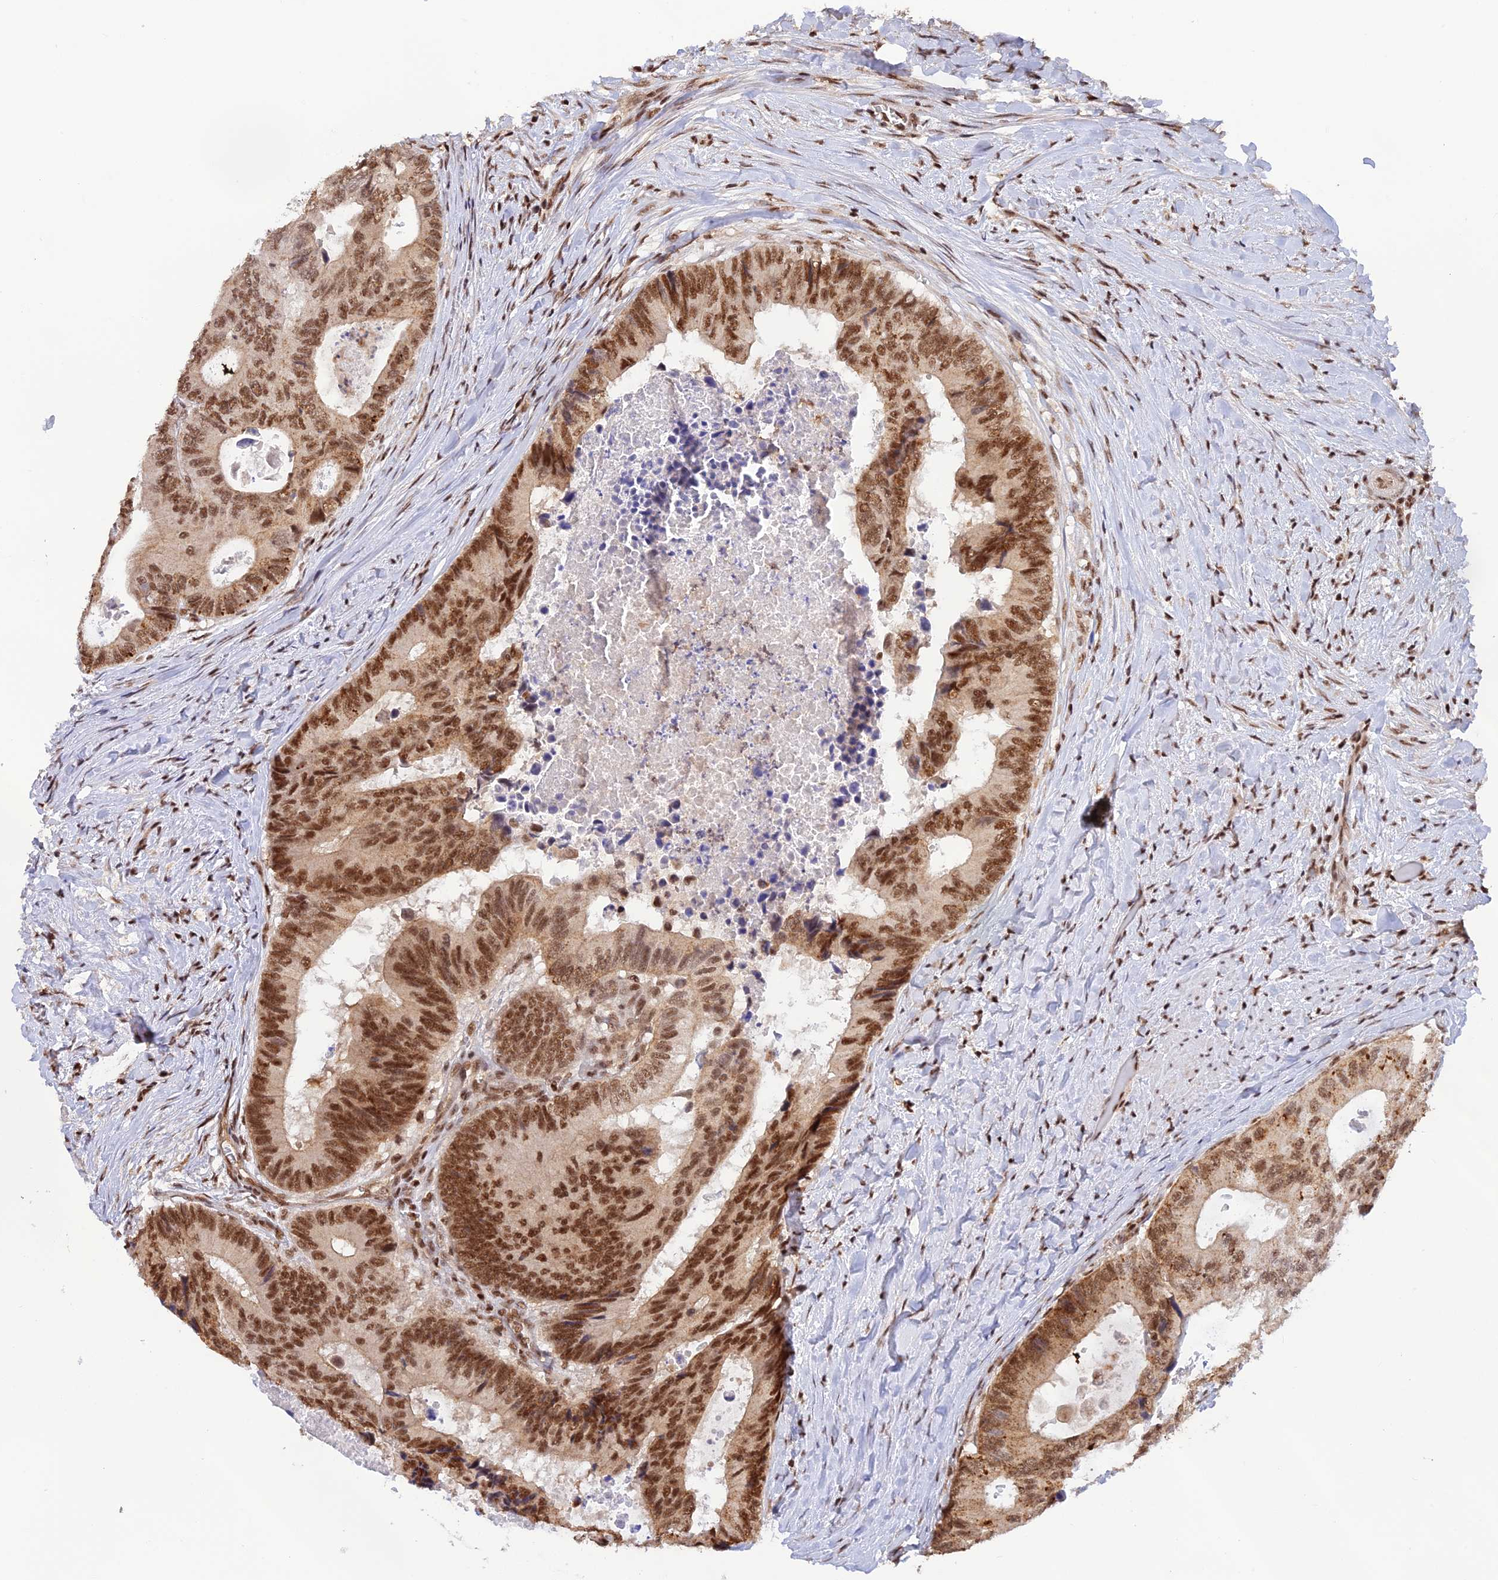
{"staining": {"intensity": "moderate", "quantity": ">75%", "location": "nuclear"}, "tissue": "colorectal cancer", "cell_type": "Tumor cells", "image_type": "cancer", "snomed": [{"axis": "morphology", "description": "Adenocarcinoma, NOS"}, {"axis": "topography", "description": "Colon"}], "caption": "A histopathology image of colorectal cancer (adenocarcinoma) stained for a protein shows moderate nuclear brown staining in tumor cells.", "gene": "THAP11", "patient": {"sex": "male", "age": 85}}